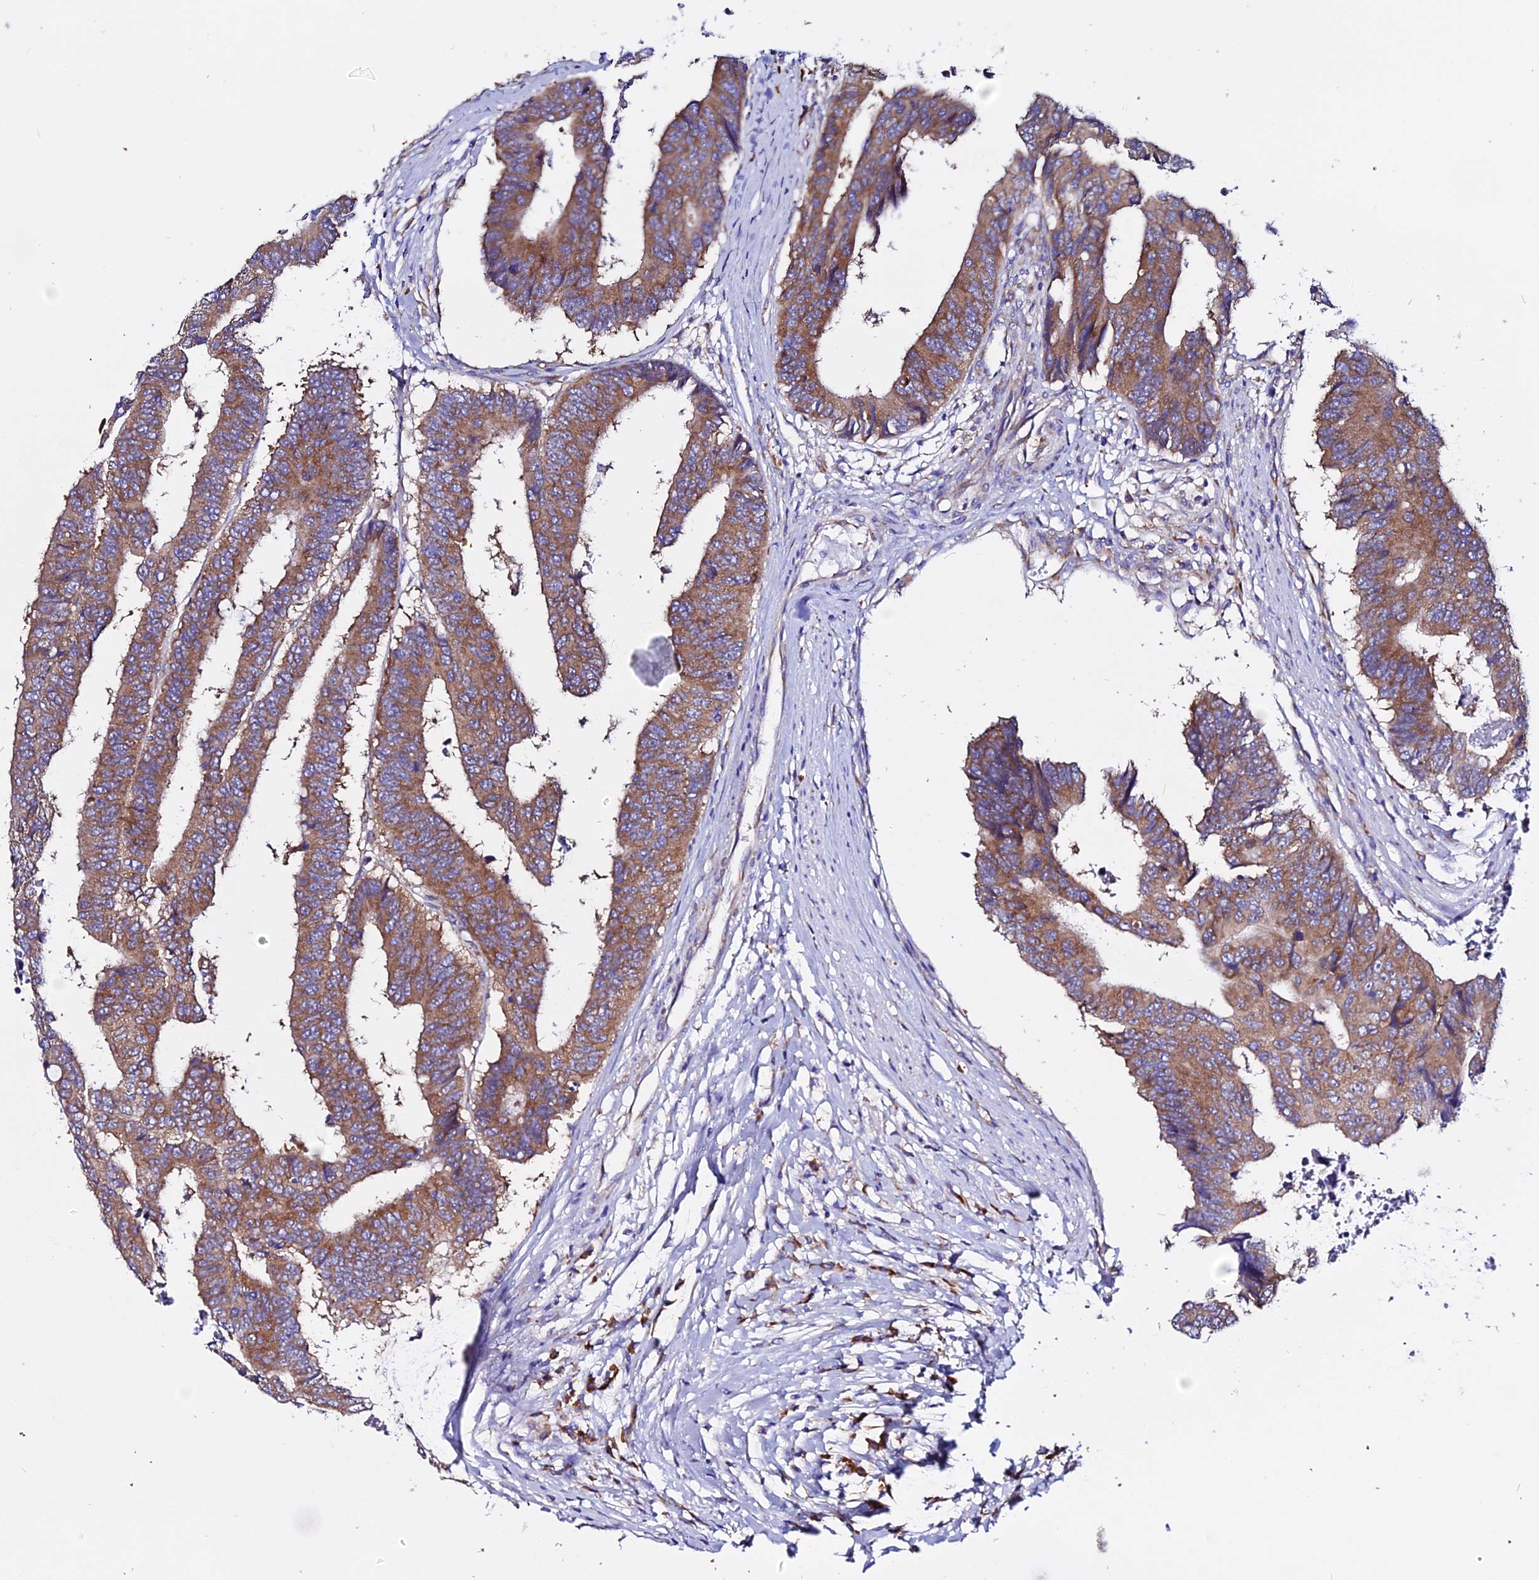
{"staining": {"intensity": "moderate", "quantity": ">75%", "location": "cytoplasmic/membranous"}, "tissue": "colorectal cancer", "cell_type": "Tumor cells", "image_type": "cancer", "snomed": [{"axis": "morphology", "description": "Adenocarcinoma, NOS"}, {"axis": "topography", "description": "Rectum"}], "caption": "High-magnification brightfield microscopy of colorectal adenocarcinoma stained with DAB (3,3'-diaminobenzidine) (brown) and counterstained with hematoxylin (blue). tumor cells exhibit moderate cytoplasmic/membranous positivity is present in approximately>75% of cells.", "gene": "EEF1G", "patient": {"sex": "male", "age": 84}}